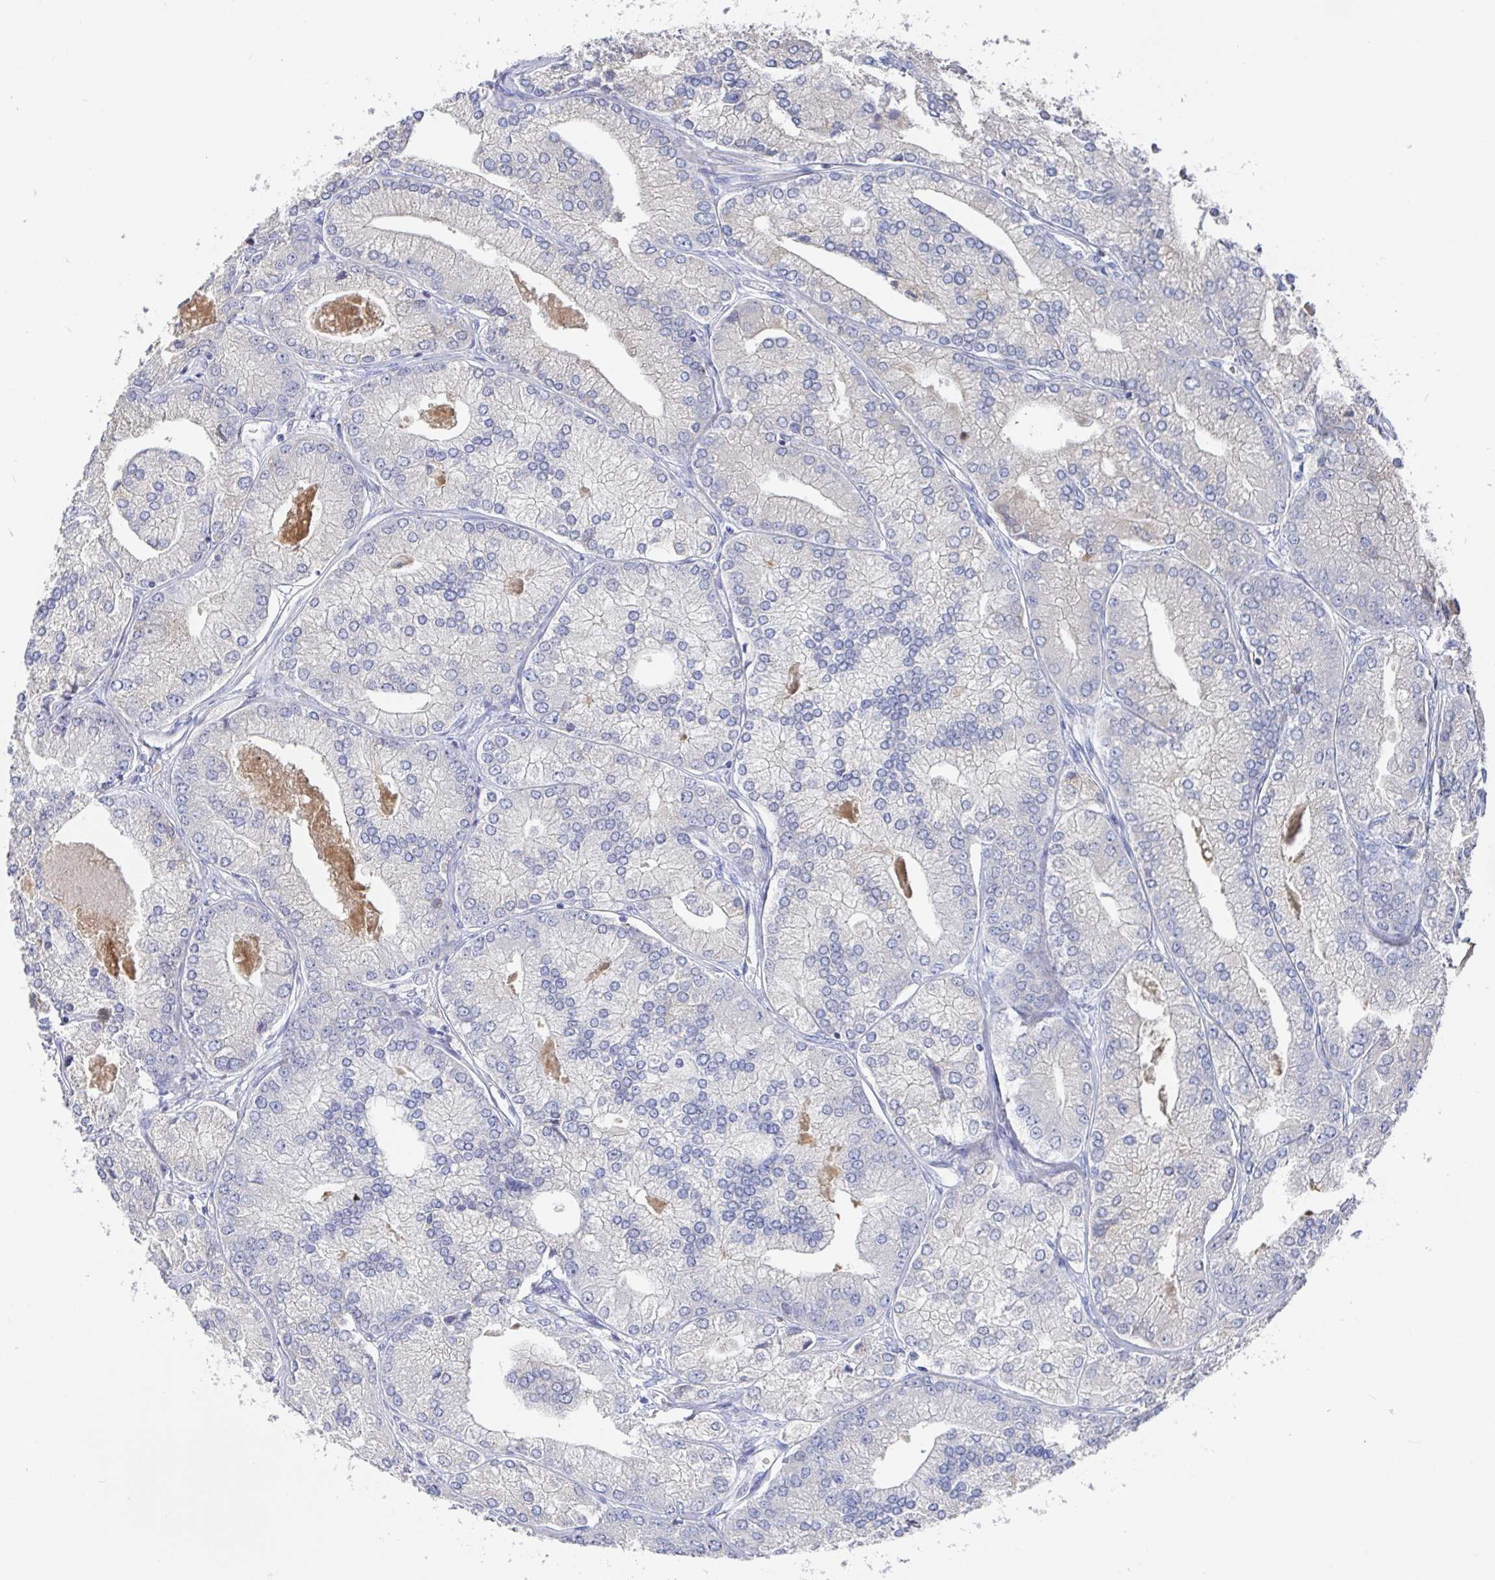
{"staining": {"intensity": "negative", "quantity": "none", "location": "none"}, "tissue": "prostate cancer", "cell_type": "Tumor cells", "image_type": "cancer", "snomed": [{"axis": "morphology", "description": "Adenocarcinoma, High grade"}, {"axis": "topography", "description": "Prostate"}], "caption": "DAB immunohistochemical staining of human prostate cancer (high-grade adenocarcinoma) demonstrates no significant expression in tumor cells.", "gene": "GPR148", "patient": {"sex": "male", "age": 61}}